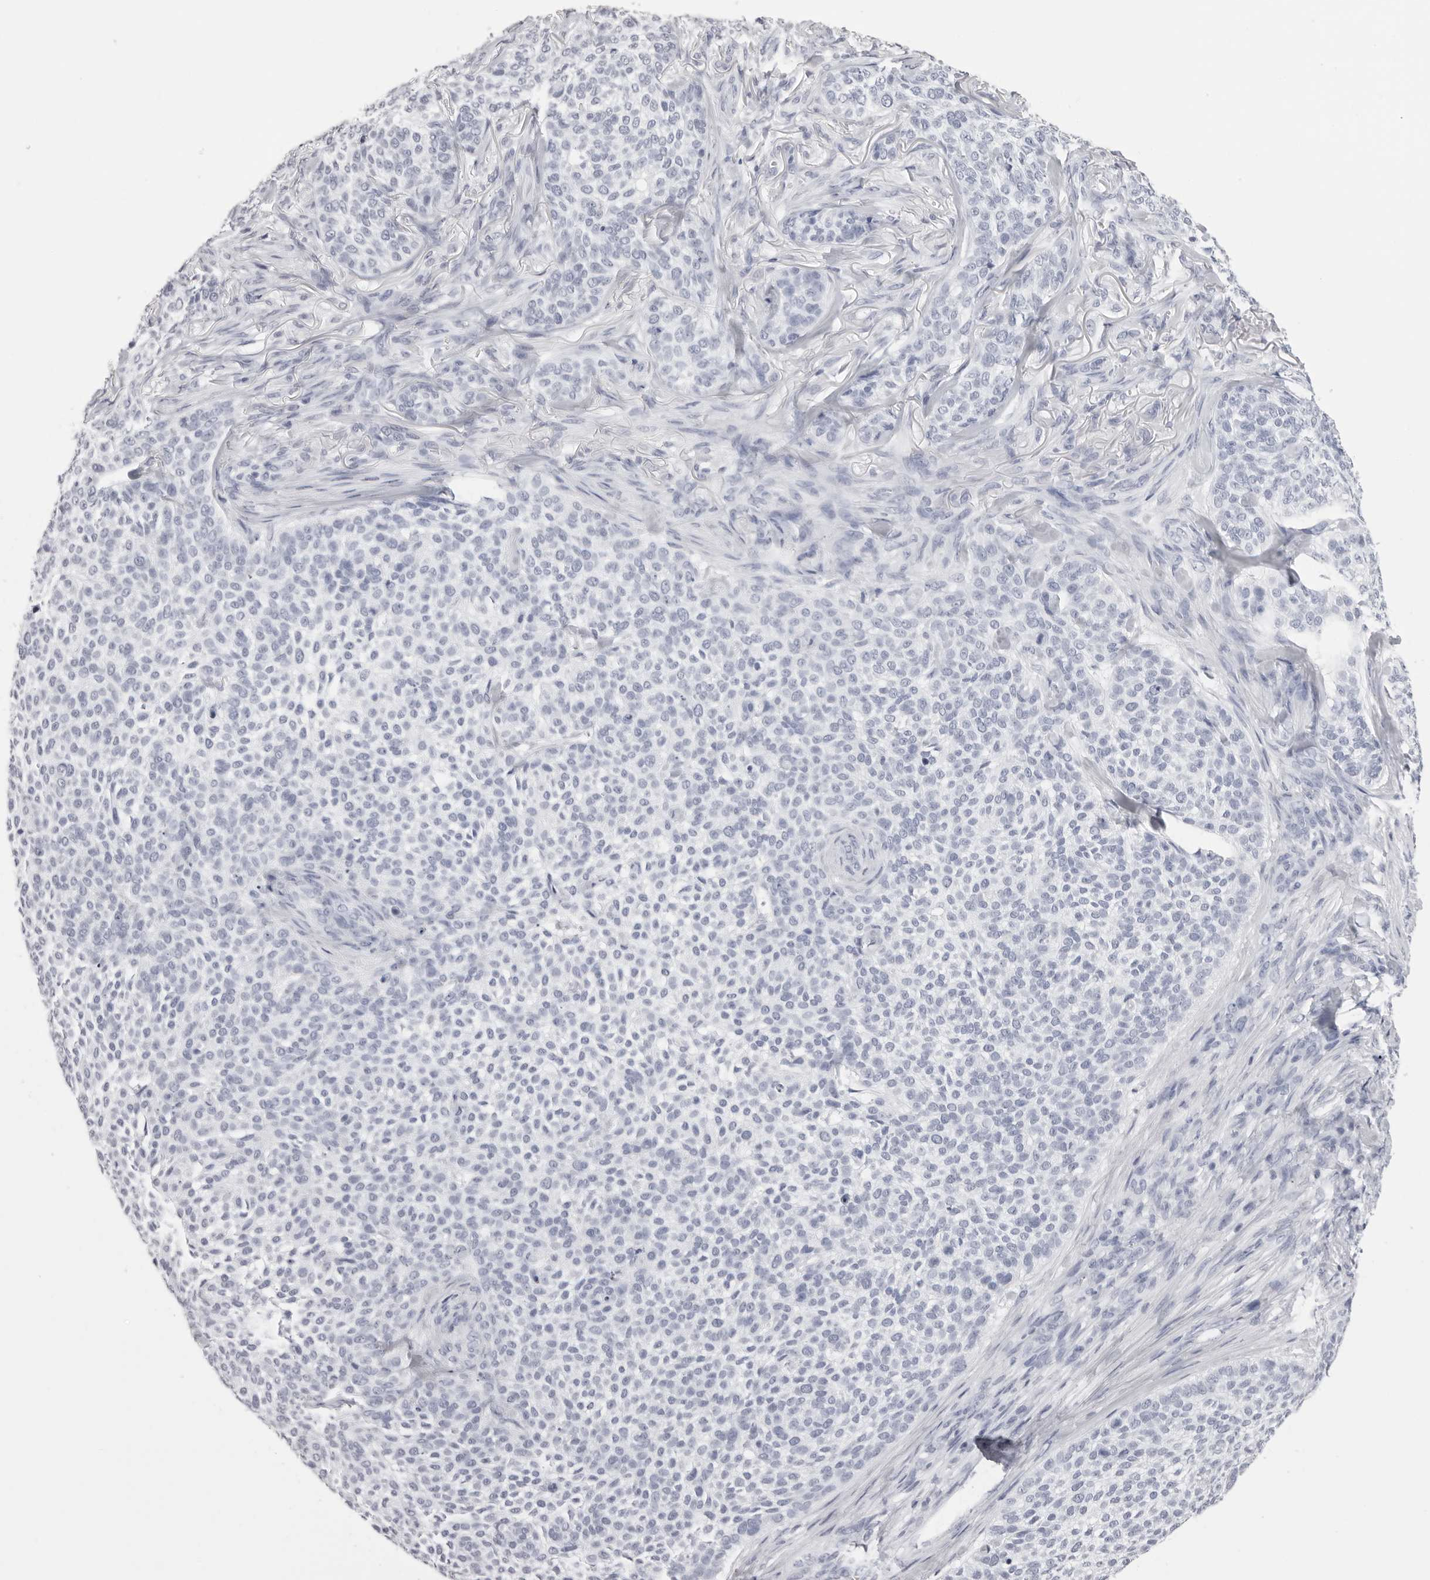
{"staining": {"intensity": "negative", "quantity": "none", "location": "none"}, "tissue": "skin cancer", "cell_type": "Tumor cells", "image_type": "cancer", "snomed": [{"axis": "morphology", "description": "Basal cell carcinoma"}, {"axis": "topography", "description": "Skin"}], "caption": "Skin cancer (basal cell carcinoma) was stained to show a protein in brown. There is no significant expression in tumor cells.", "gene": "RHO", "patient": {"sex": "female", "age": 64}}